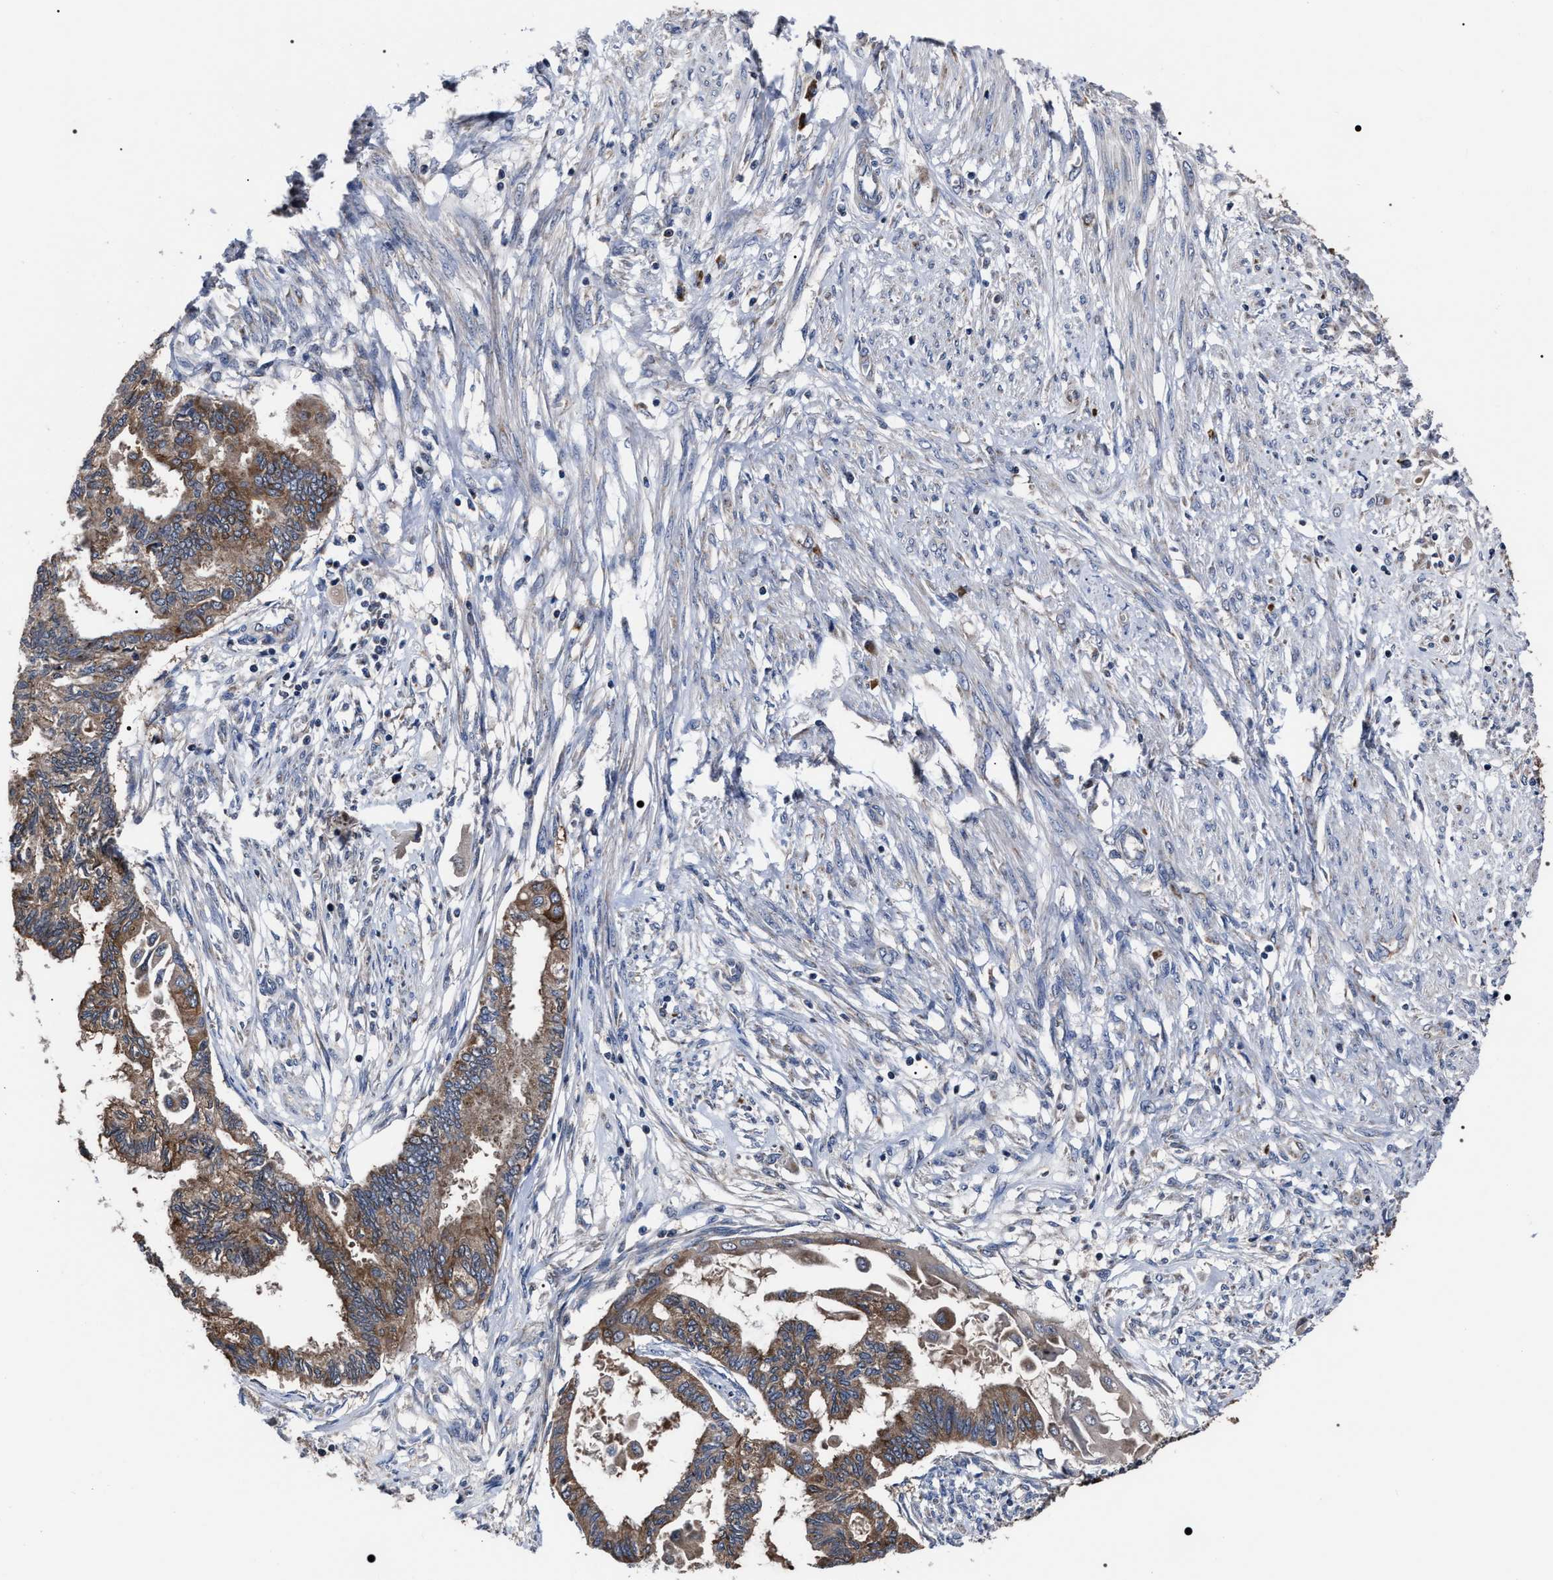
{"staining": {"intensity": "moderate", "quantity": ">75%", "location": "cytoplasmic/membranous"}, "tissue": "cervical cancer", "cell_type": "Tumor cells", "image_type": "cancer", "snomed": [{"axis": "morphology", "description": "Normal tissue, NOS"}, {"axis": "morphology", "description": "Adenocarcinoma, NOS"}, {"axis": "topography", "description": "Cervix"}, {"axis": "topography", "description": "Endometrium"}], "caption": "Protein positivity by immunohistochemistry demonstrates moderate cytoplasmic/membranous staining in about >75% of tumor cells in adenocarcinoma (cervical).", "gene": "MACC1", "patient": {"sex": "female", "age": 86}}